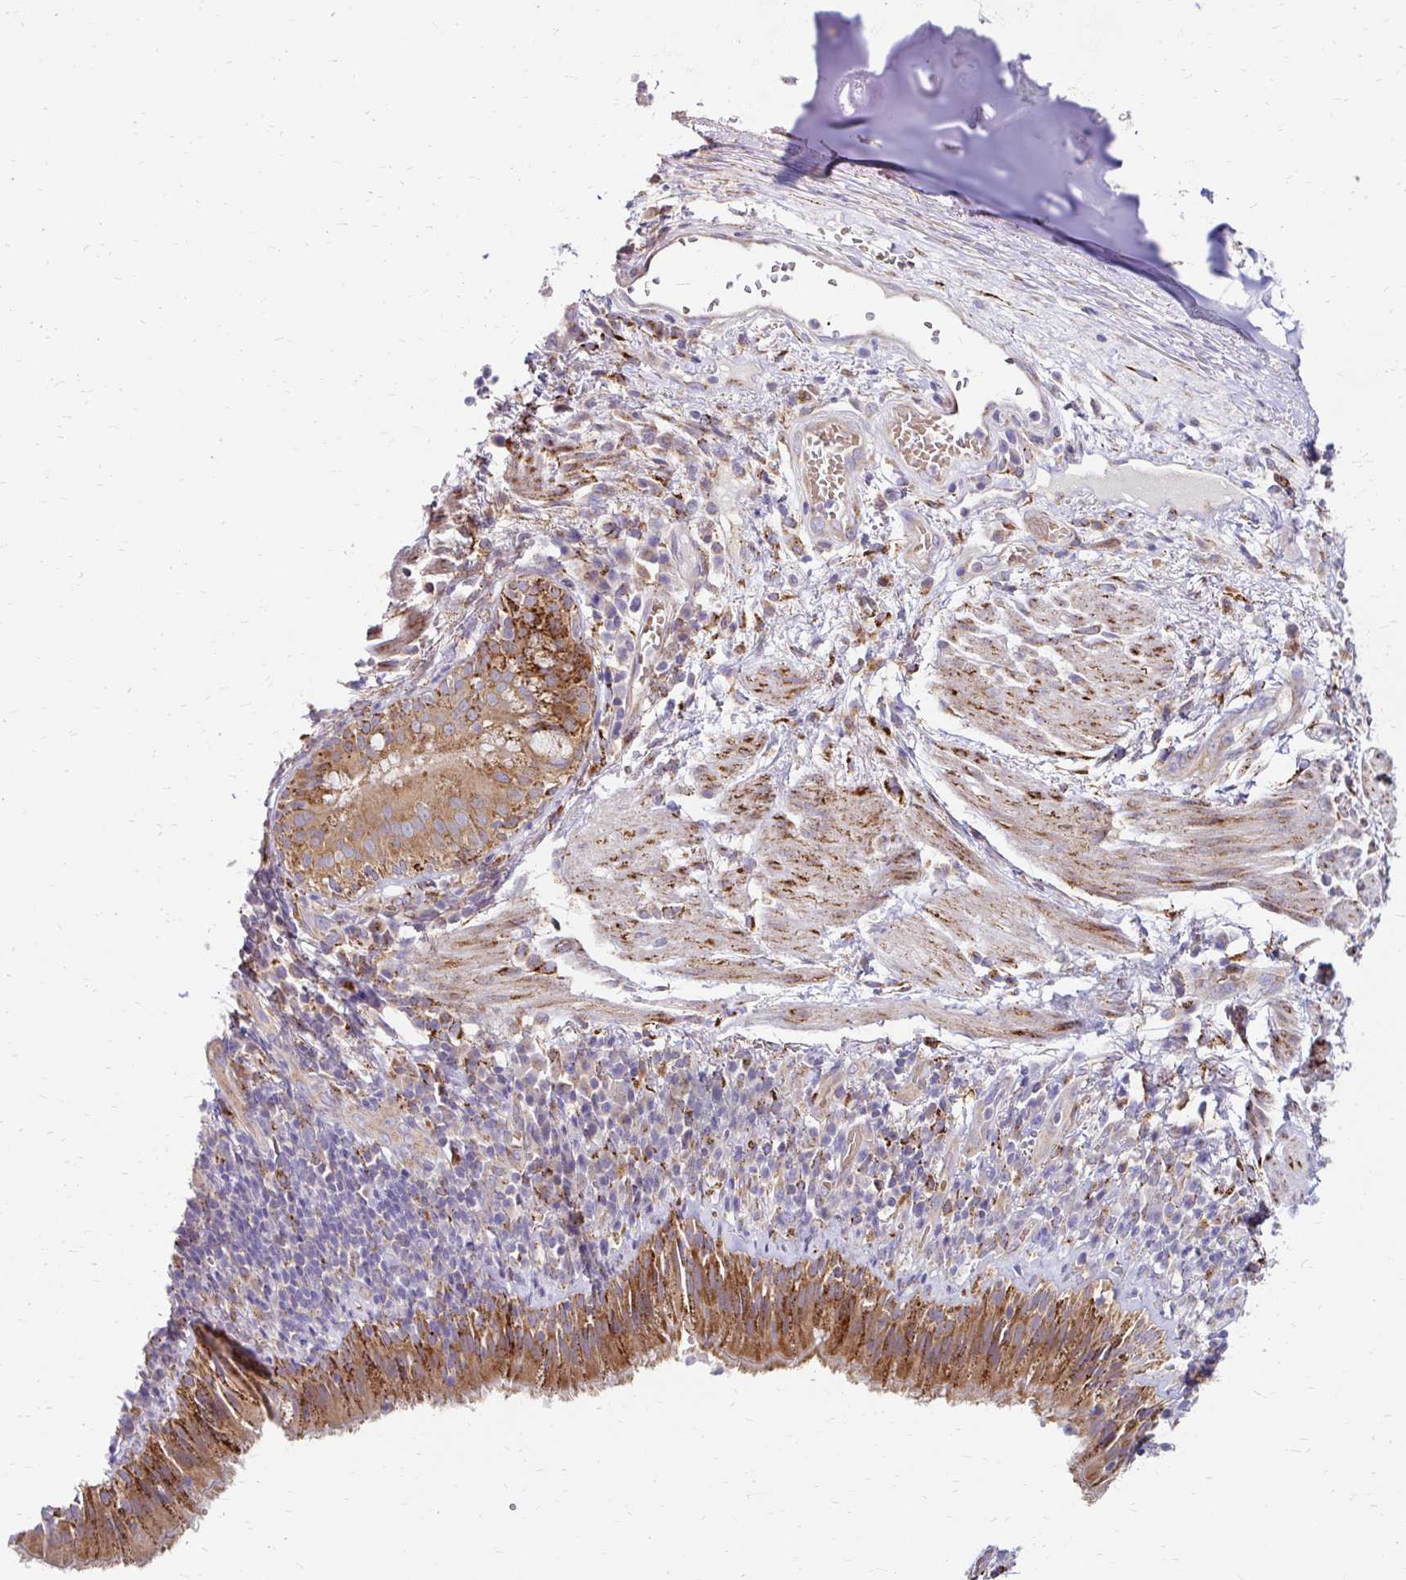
{"staining": {"intensity": "strong", "quantity": ">75%", "location": "cytoplasmic/membranous"}, "tissue": "bronchus", "cell_type": "Respiratory epithelial cells", "image_type": "normal", "snomed": [{"axis": "morphology", "description": "Normal tissue, NOS"}, {"axis": "topography", "description": "Cartilage tissue"}, {"axis": "topography", "description": "Bronchus"}], "caption": "The micrograph displays staining of normal bronchus, revealing strong cytoplasmic/membranous protein expression (brown color) within respiratory epithelial cells.", "gene": "IDUA", "patient": {"sex": "male", "age": 56}}